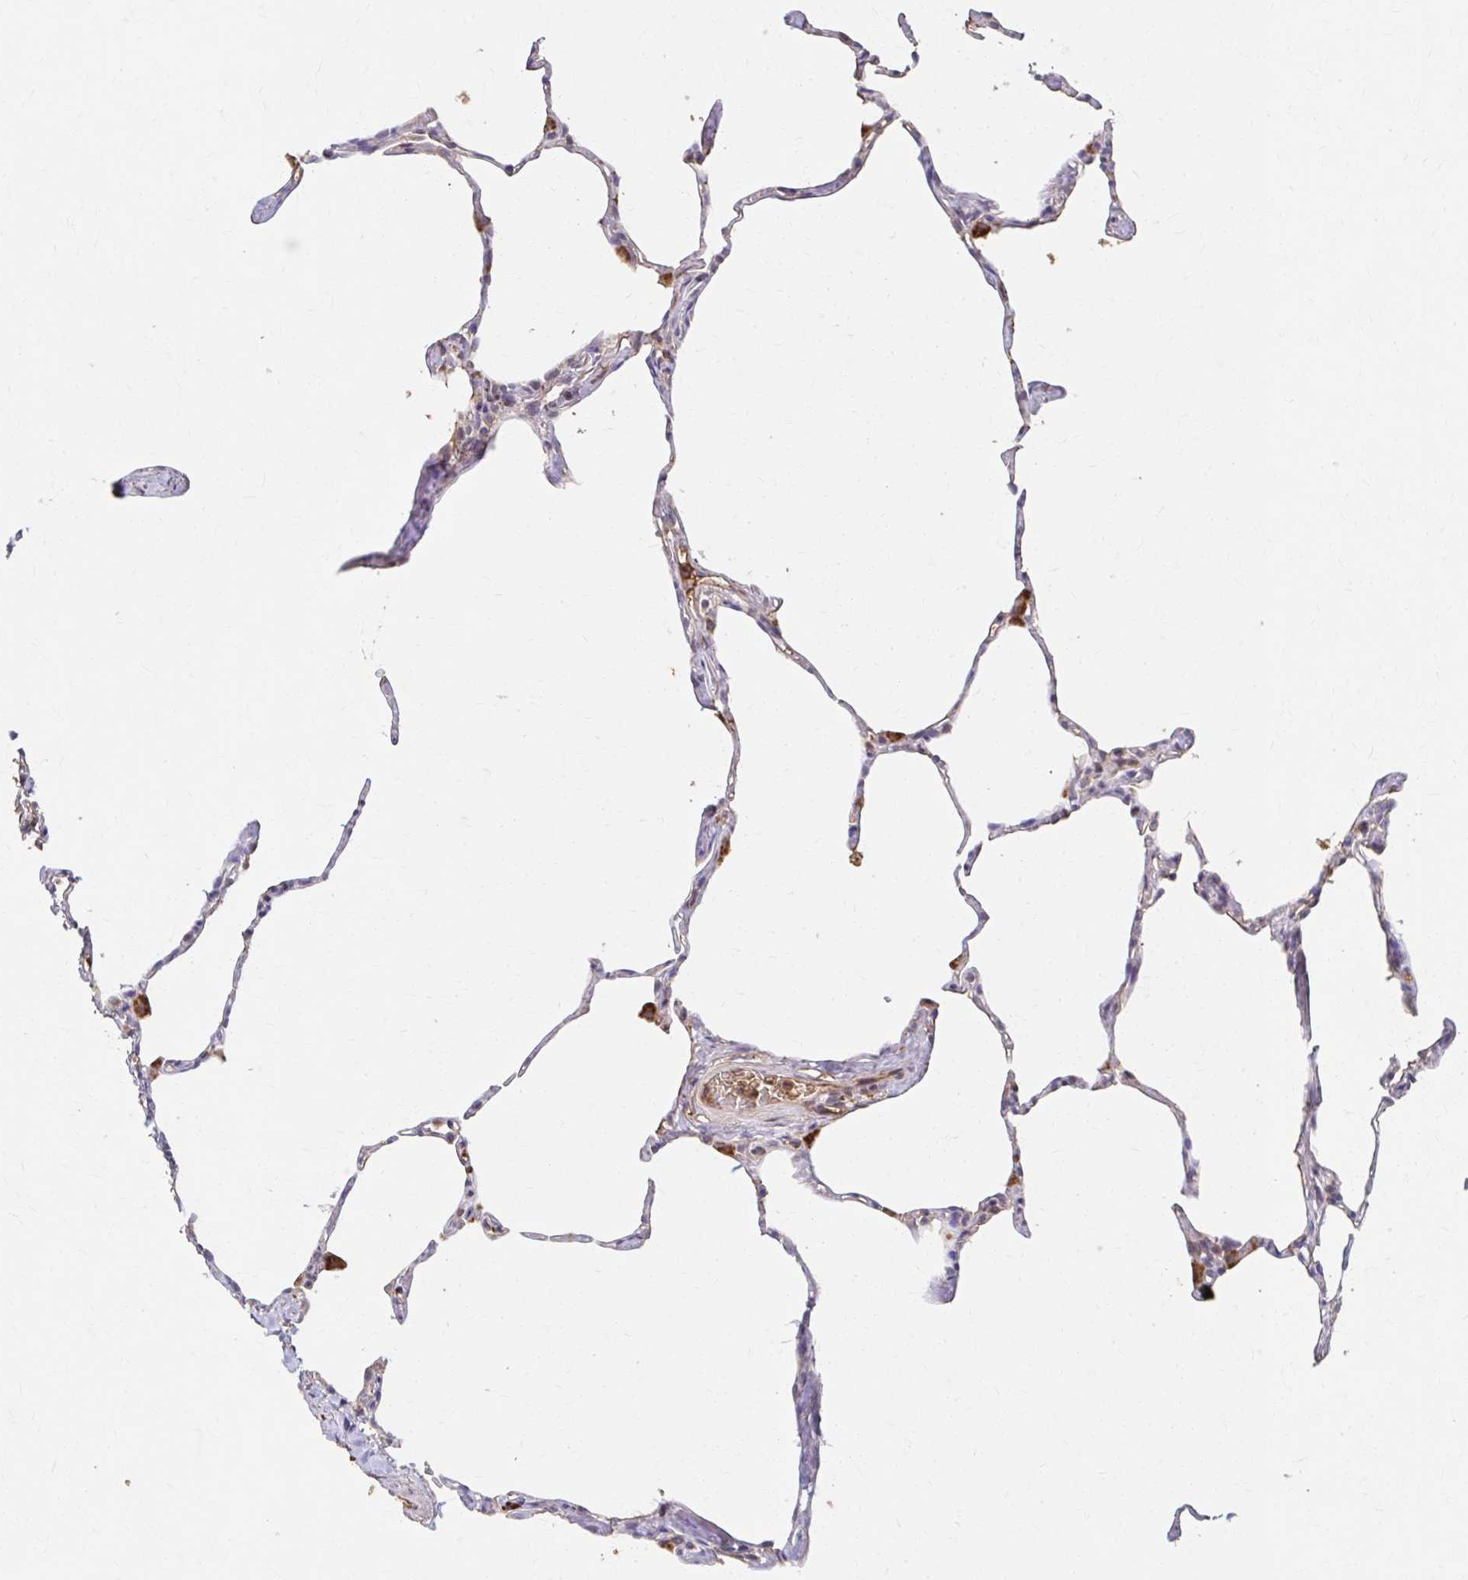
{"staining": {"intensity": "negative", "quantity": "none", "location": "none"}, "tissue": "lung", "cell_type": "Alveolar cells", "image_type": "normal", "snomed": [{"axis": "morphology", "description": "Normal tissue, NOS"}, {"axis": "topography", "description": "Lung"}], "caption": "High power microscopy photomicrograph of an immunohistochemistry photomicrograph of unremarkable lung, revealing no significant staining in alveolar cells. Nuclei are stained in blue.", "gene": "HMGCS2", "patient": {"sex": "male", "age": 65}}